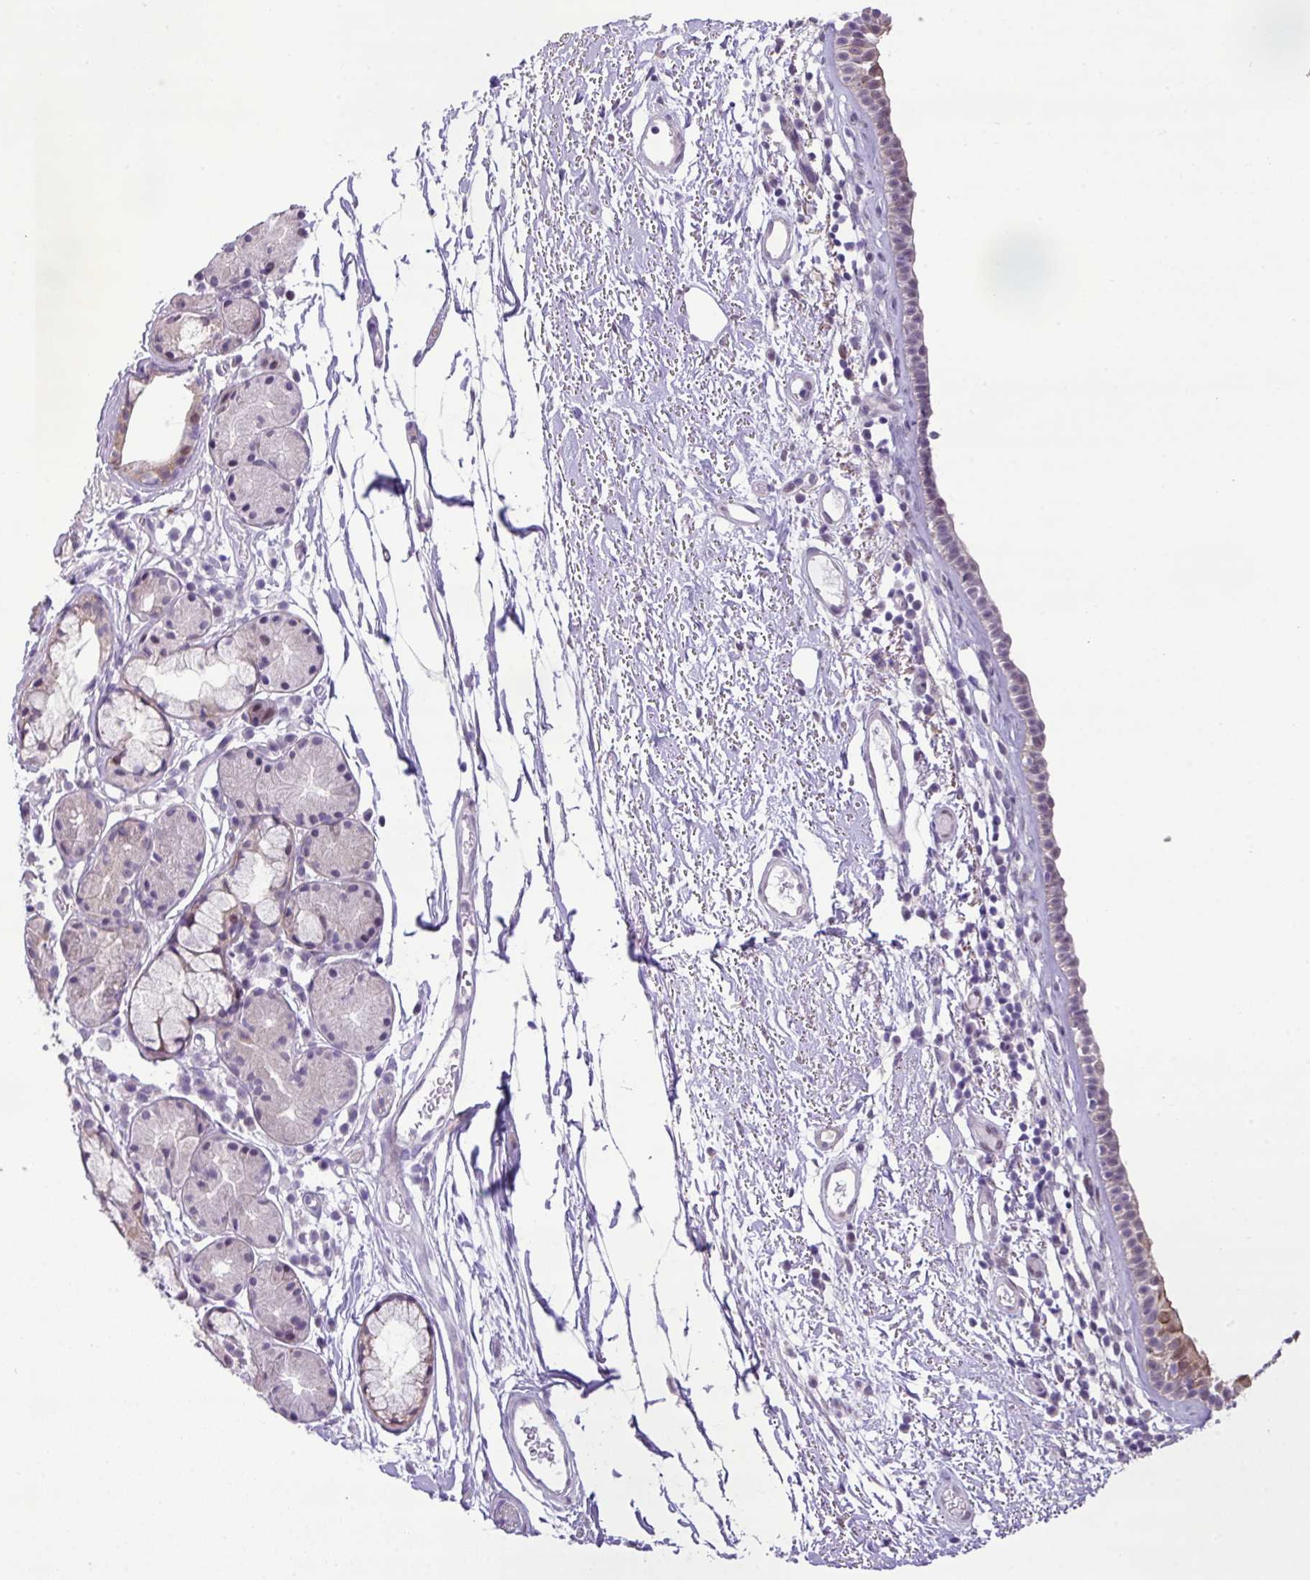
{"staining": {"intensity": "weak", "quantity": "25%-75%", "location": "cytoplasmic/membranous"}, "tissue": "nasopharynx", "cell_type": "Respiratory epithelial cells", "image_type": "normal", "snomed": [{"axis": "morphology", "description": "Normal tissue, NOS"}, {"axis": "topography", "description": "Cartilage tissue"}, {"axis": "topography", "description": "Nasopharynx"}], "caption": "Unremarkable nasopharynx was stained to show a protein in brown. There is low levels of weak cytoplasmic/membranous positivity in approximately 25%-75% of respiratory epithelial cells.", "gene": "YLPM1", "patient": {"sex": "male", "age": 56}}